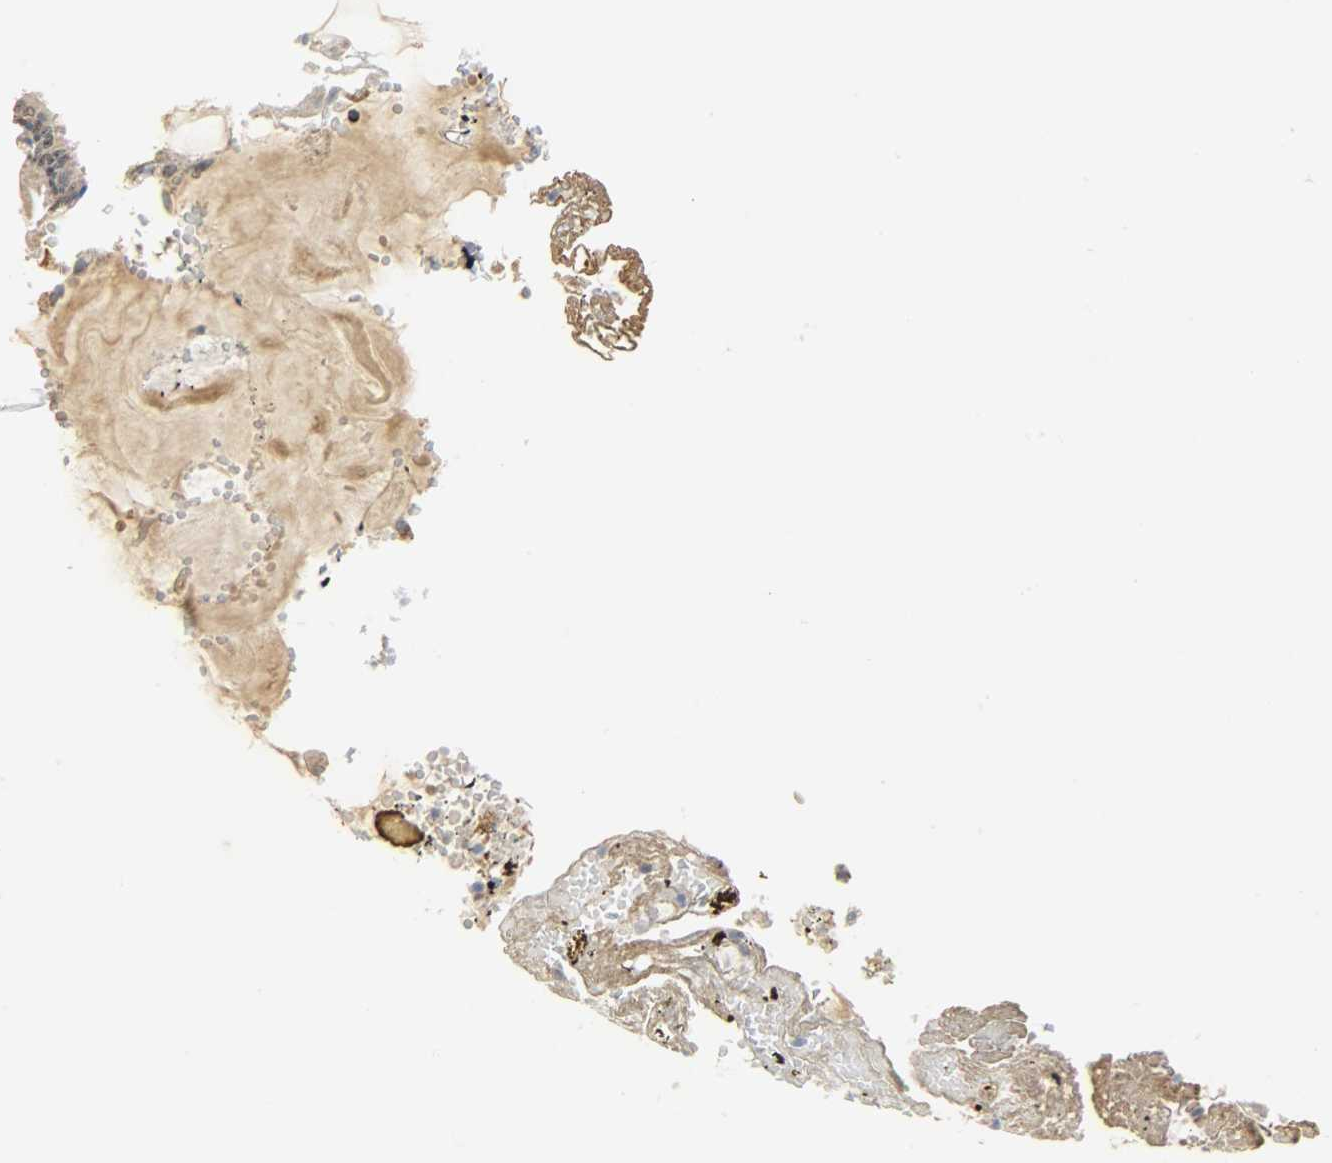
{"staining": {"intensity": "strong", "quantity": ">75%", "location": "cytoplasmic/membranous"}, "tissue": "stomach", "cell_type": "Glandular cells", "image_type": "normal", "snomed": [{"axis": "morphology", "description": "Normal tissue, NOS"}, {"axis": "topography", "description": "Stomach, lower"}], "caption": "IHC of benign stomach shows high levels of strong cytoplasmic/membranous expression in about >75% of glandular cells. (Stains: DAB in brown, nuclei in blue, Microscopy: brightfield microscopy at high magnification).", "gene": "HDHD5", "patient": {"sex": "male", "age": 71}}